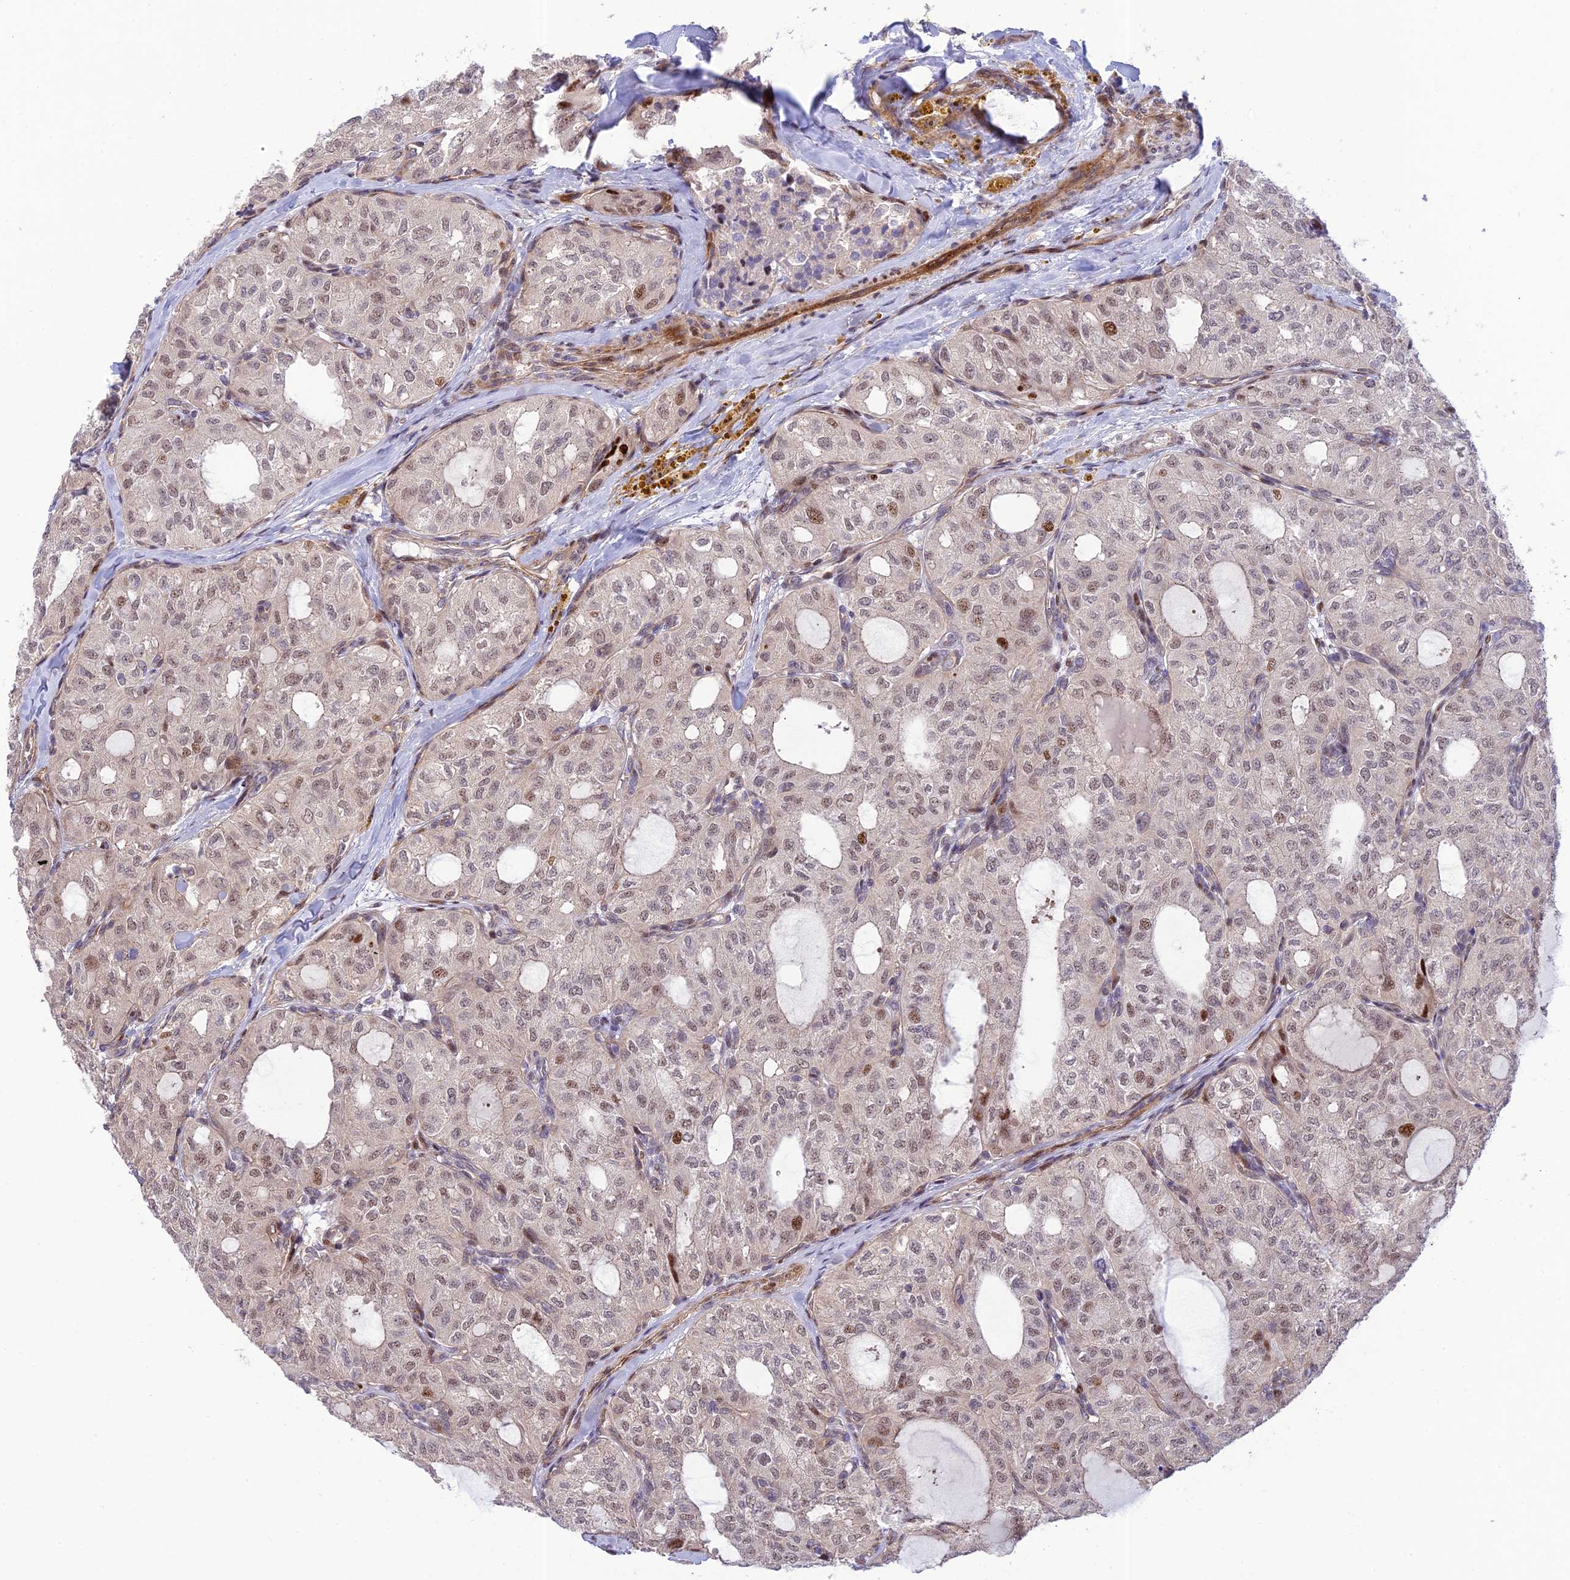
{"staining": {"intensity": "moderate", "quantity": "<25%", "location": "nuclear"}, "tissue": "thyroid cancer", "cell_type": "Tumor cells", "image_type": "cancer", "snomed": [{"axis": "morphology", "description": "Follicular adenoma carcinoma, NOS"}, {"axis": "topography", "description": "Thyroid gland"}], "caption": "Human follicular adenoma carcinoma (thyroid) stained with a brown dye reveals moderate nuclear positive positivity in approximately <25% of tumor cells.", "gene": "ZNF584", "patient": {"sex": "male", "age": 75}}